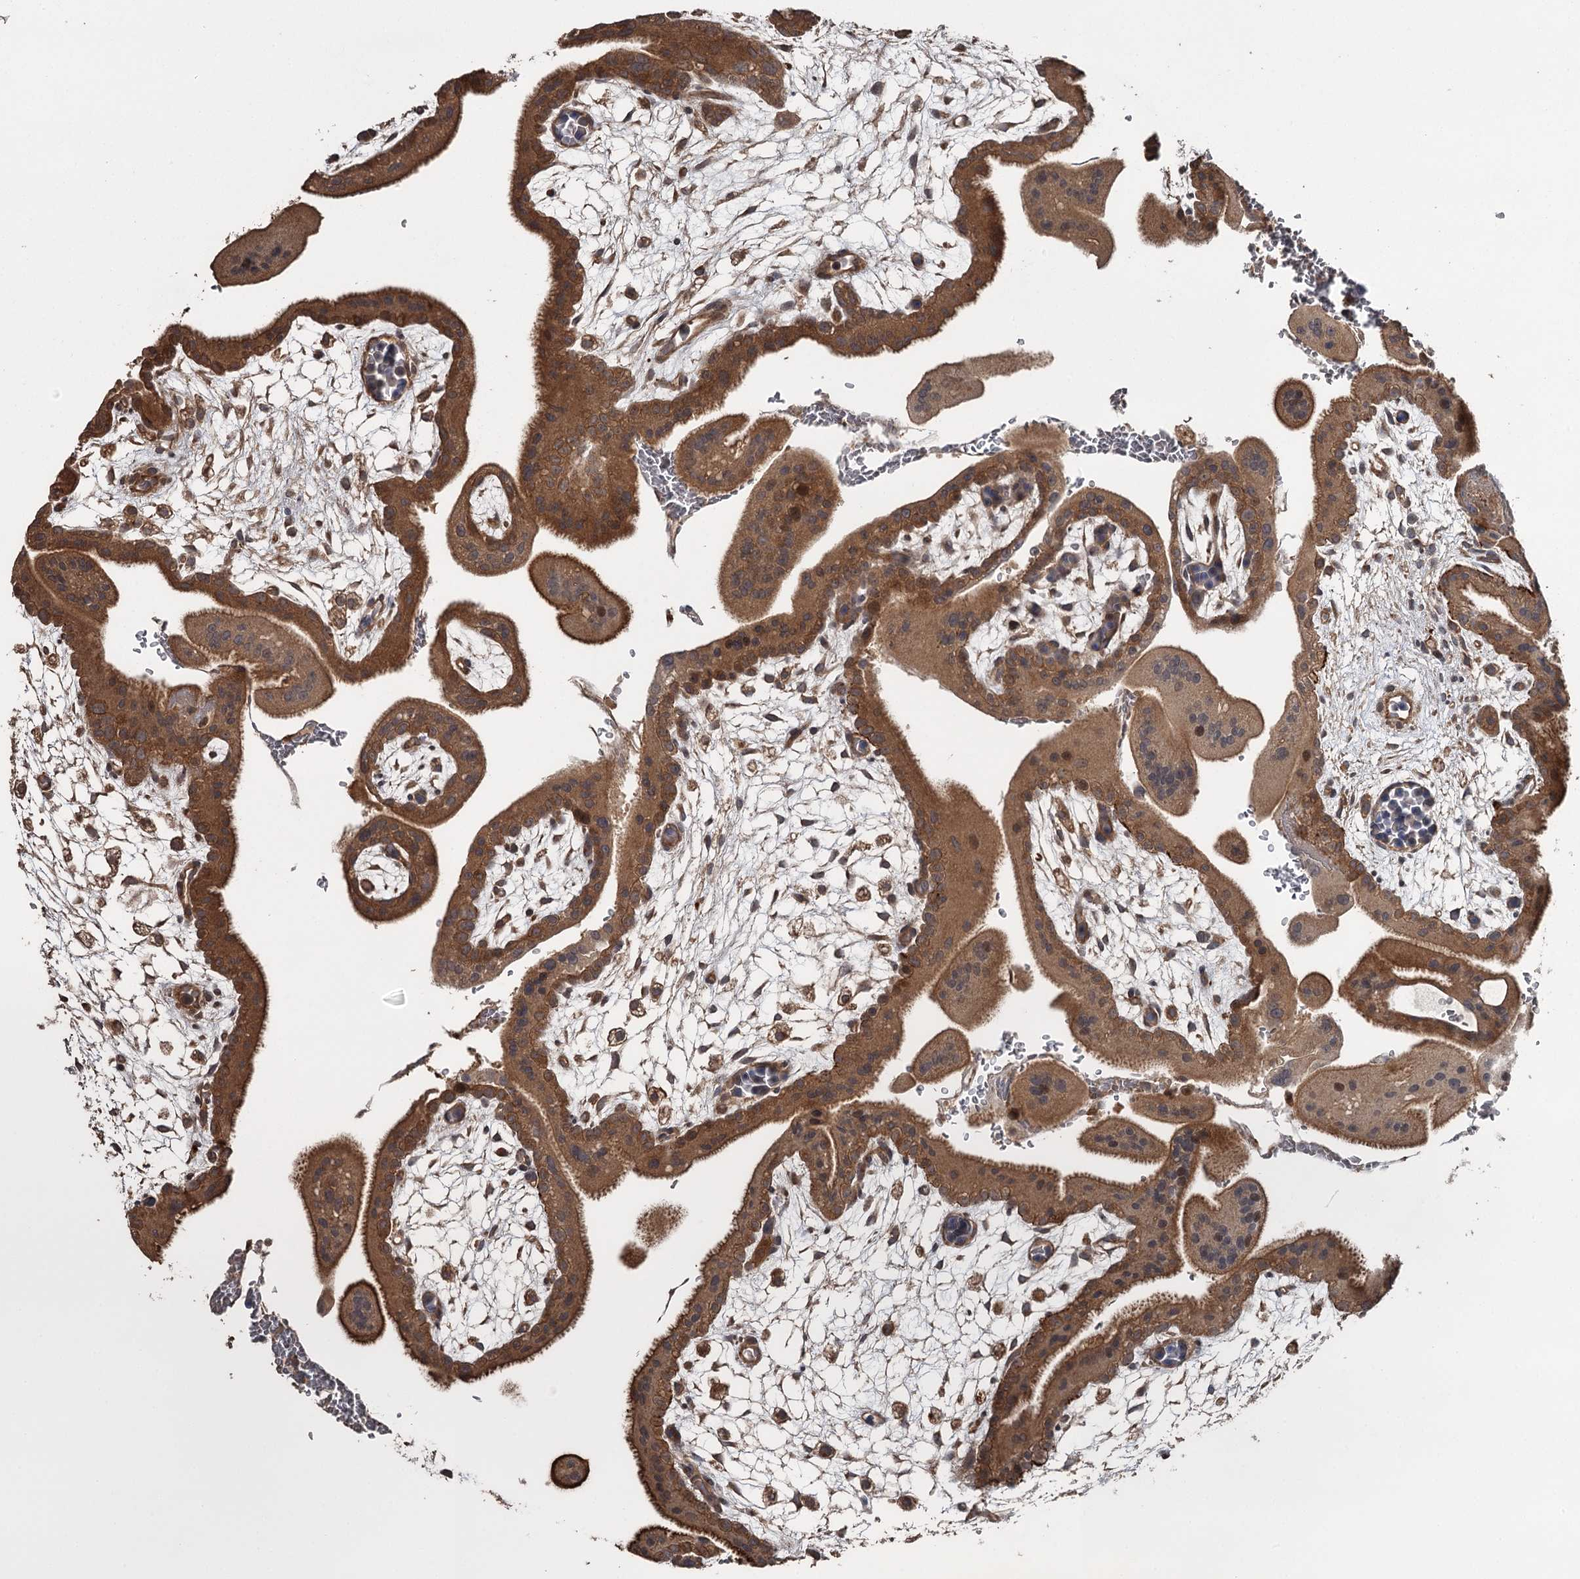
{"staining": {"intensity": "strong", "quantity": ">75%", "location": "cytoplasmic/membranous"}, "tissue": "placenta", "cell_type": "Decidual cells", "image_type": "normal", "snomed": [{"axis": "morphology", "description": "Normal tissue, NOS"}, {"axis": "topography", "description": "Placenta"}], "caption": "Unremarkable placenta was stained to show a protein in brown. There is high levels of strong cytoplasmic/membranous positivity in approximately >75% of decidual cells. The protein is stained brown, and the nuclei are stained in blue (DAB IHC with brightfield microscopy, high magnification).", "gene": "RAB21", "patient": {"sex": "female", "age": 35}}